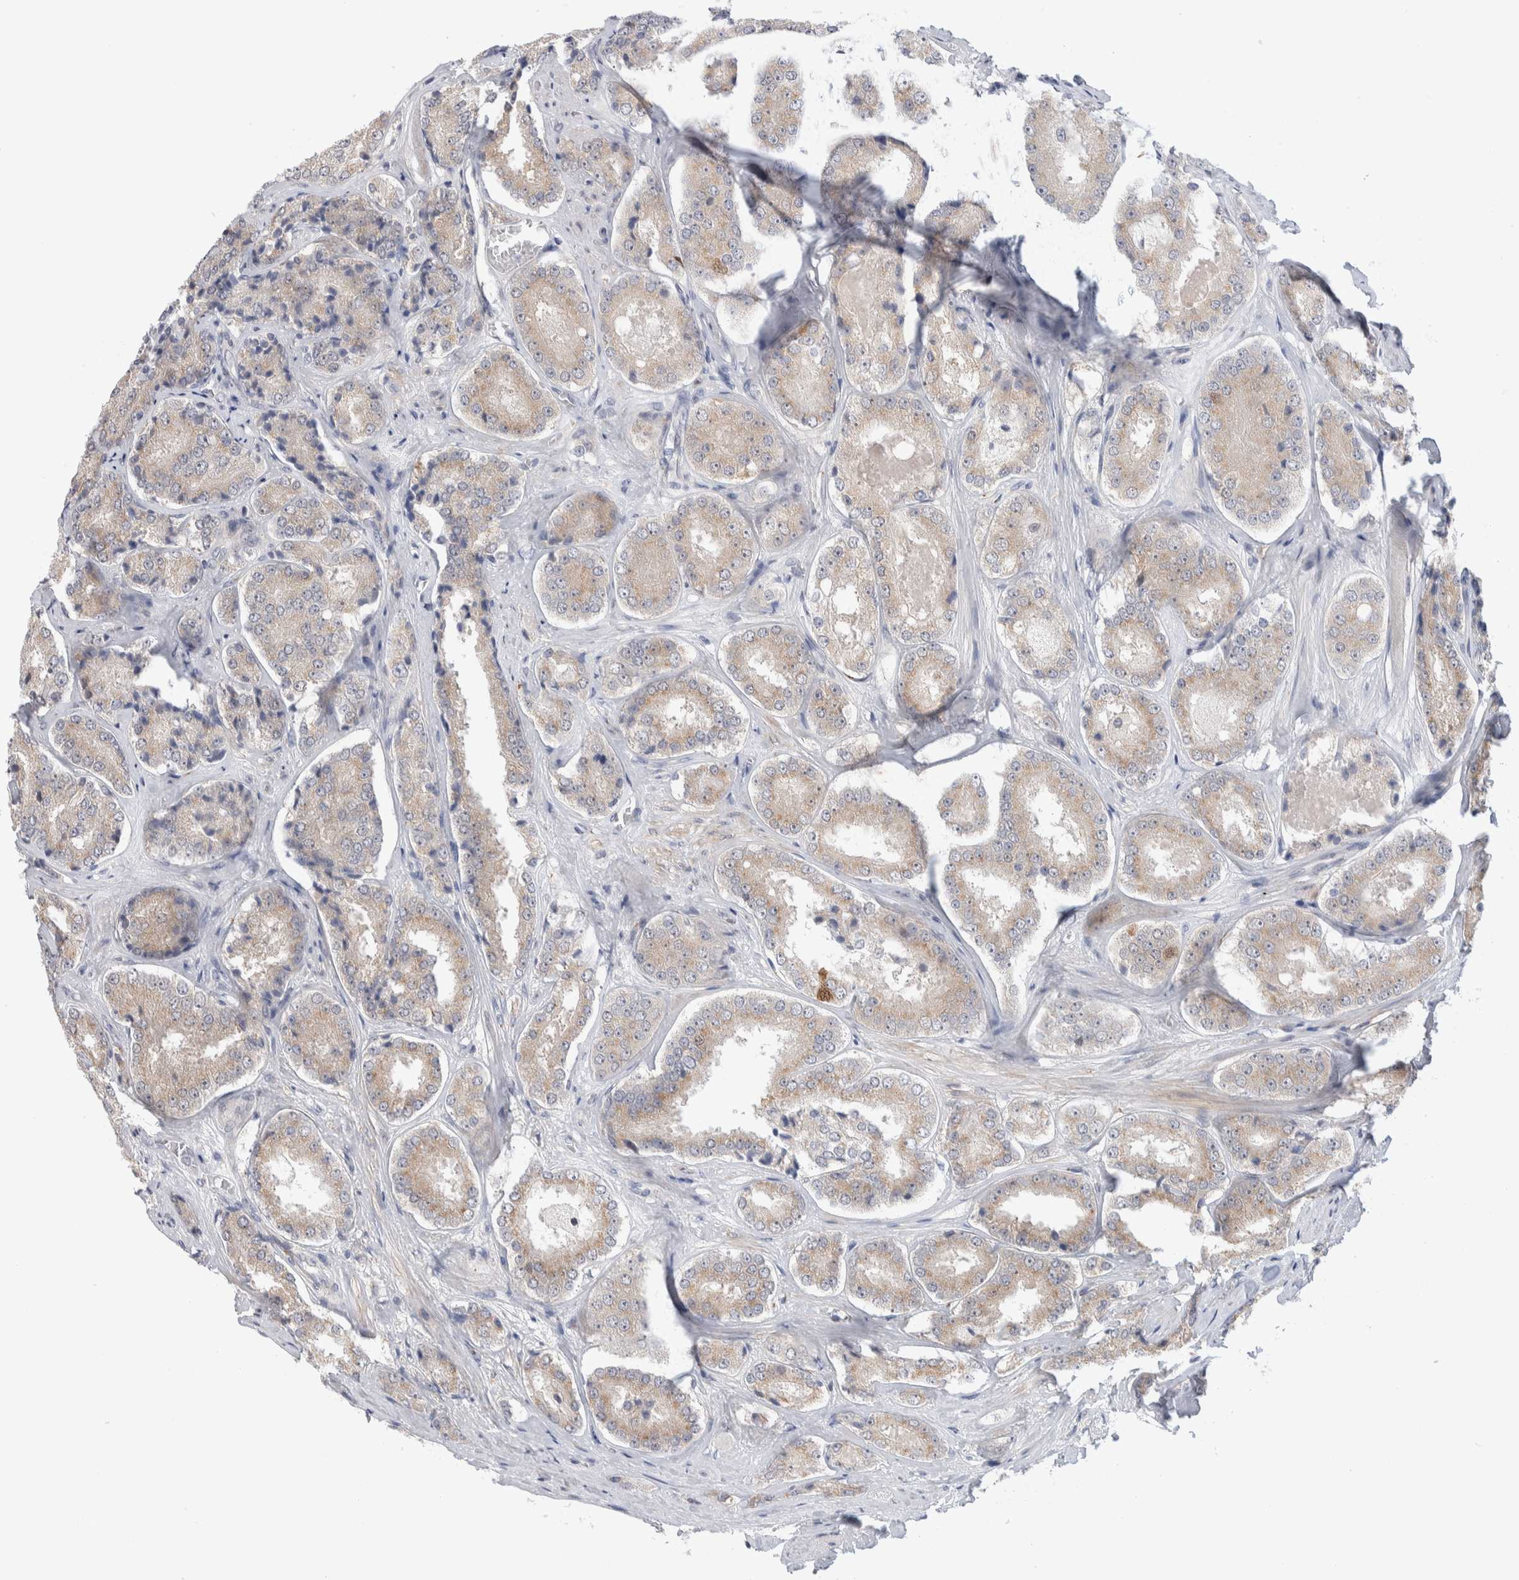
{"staining": {"intensity": "weak", "quantity": "25%-75%", "location": "cytoplasmic/membranous"}, "tissue": "prostate cancer", "cell_type": "Tumor cells", "image_type": "cancer", "snomed": [{"axis": "morphology", "description": "Adenocarcinoma, High grade"}, {"axis": "topography", "description": "Prostate"}], "caption": "Brown immunohistochemical staining in human prostate cancer (adenocarcinoma (high-grade)) exhibits weak cytoplasmic/membranous positivity in approximately 25%-75% of tumor cells. The staining was performed using DAB to visualize the protein expression in brown, while the nuclei were stained in blue with hematoxylin (Magnification: 20x).", "gene": "C1orf112", "patient": {"sex": "male", "age": 65}}